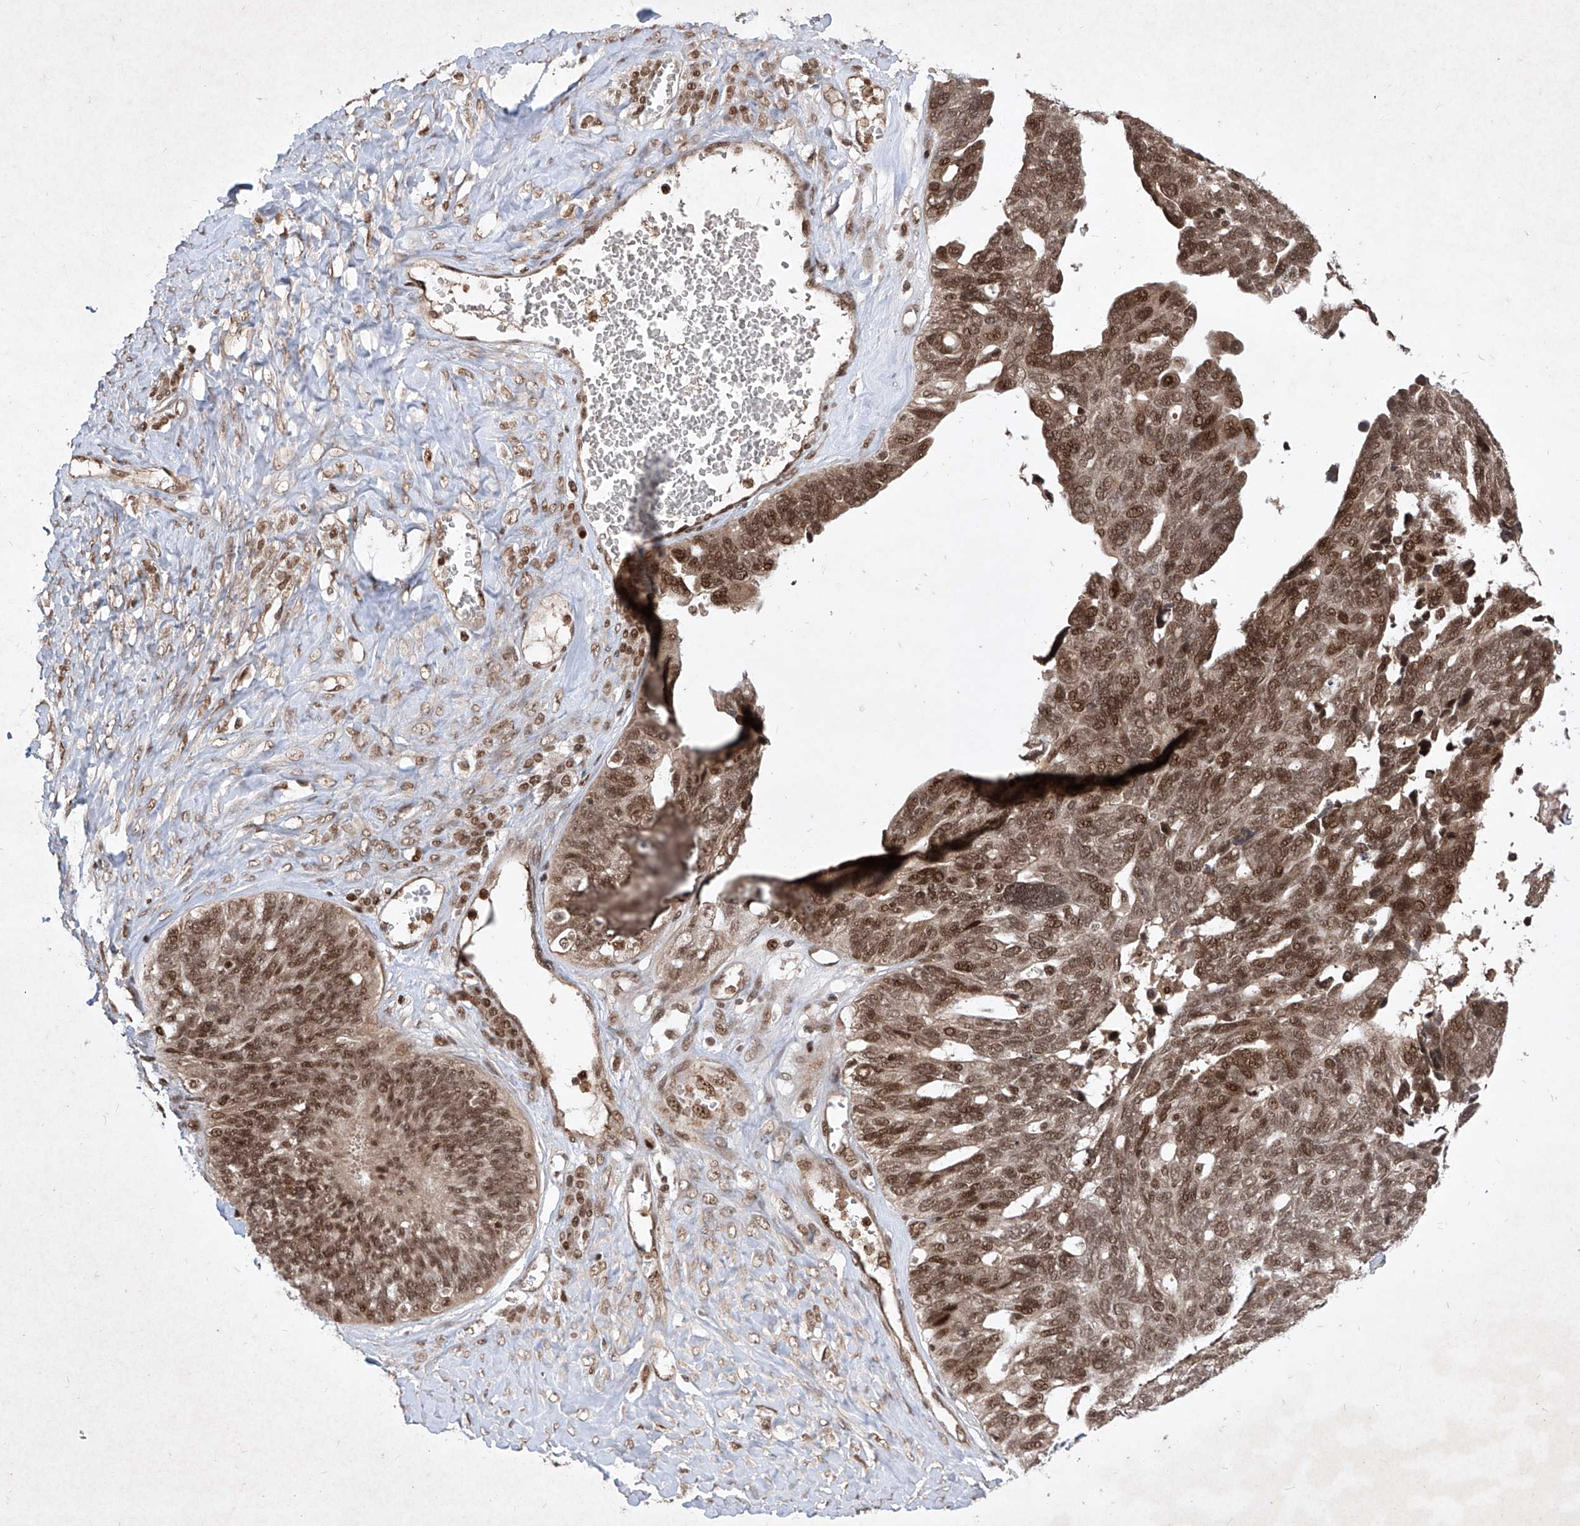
{"staining": {"intensity": "moderate", "quantity": ">75%", "location": "cytoplasmic/membranous,nuclear"}, "tissue": "ovarian cancer", "cell_type": "Tumor cells", "image_type": "cancer", "snomed": [{"axis": "morphology", "description": "Cystadenocarcinoma, serous, NOS"}, {"axis": "topography", "description": "Ovary"}], "caption": "Serous cystadenocarcinoma (ovarian) was stained to show a protein in brown. There is medium levels of moderate cytoplasmic/membranous and nuclear positivity in approximately >75% of tumor cells.", "gene": "IRF2", "patient": {"sex": "female", "age": 79}}